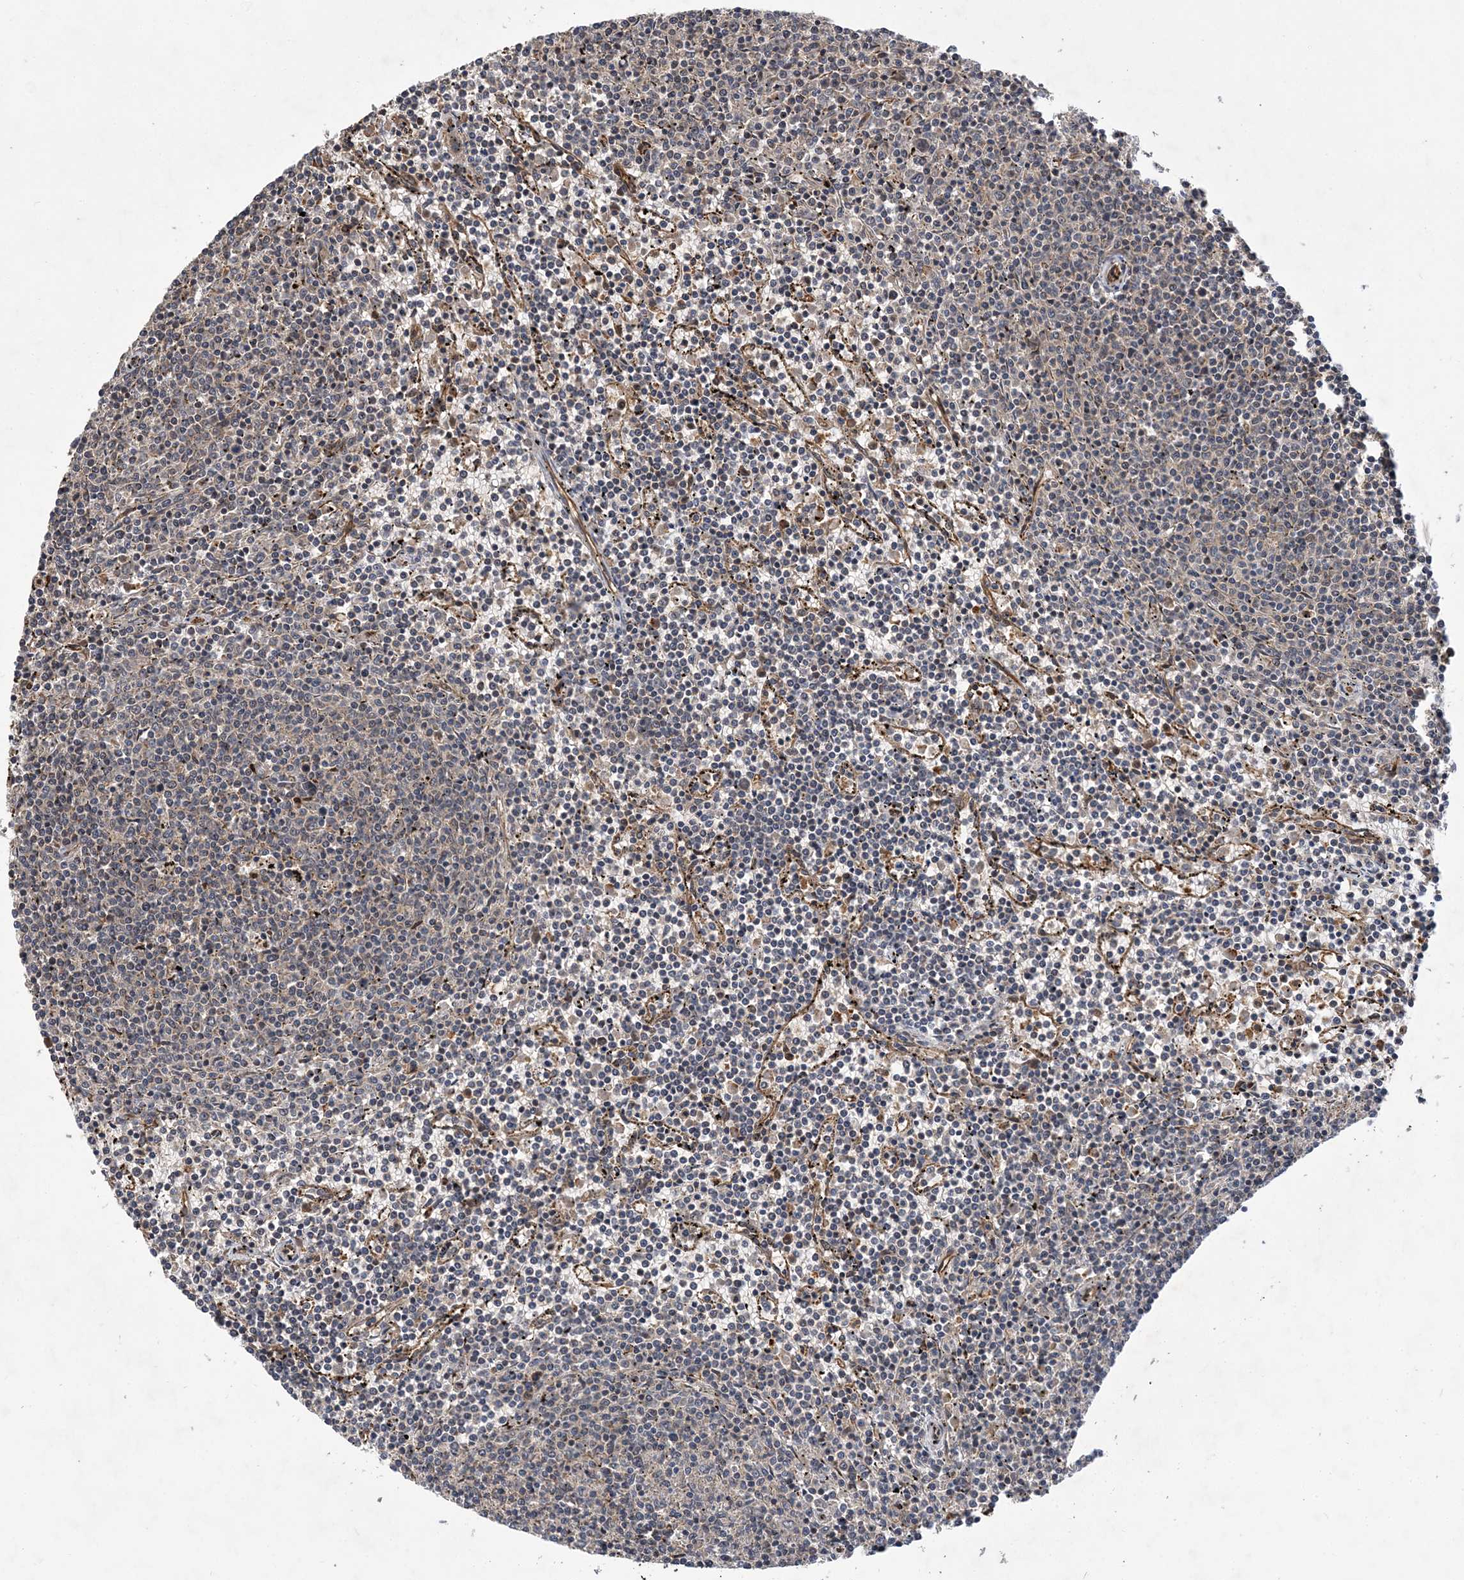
{"staining": {"intensity": "negative", "quantity": "none", "location": "none"}, "tissue": "lymphoma", "cell_type": "Tumor cells", "image_type": "cancer", "snomed": [{"axis": "morphology", "description": "Malignant lymphoma, non-Hodgkin's type, Low grade"}, {"axis": "topography", "description": "Spleen"}], "caption": "Tumor cells show no significant protein staining in lymphoma. (DAB immunohistochemistry (IHC) visualized using brightfield microscopy, high magnification).", "gene": "ATG3", "patient": {"sex": "female", "age": 50}}